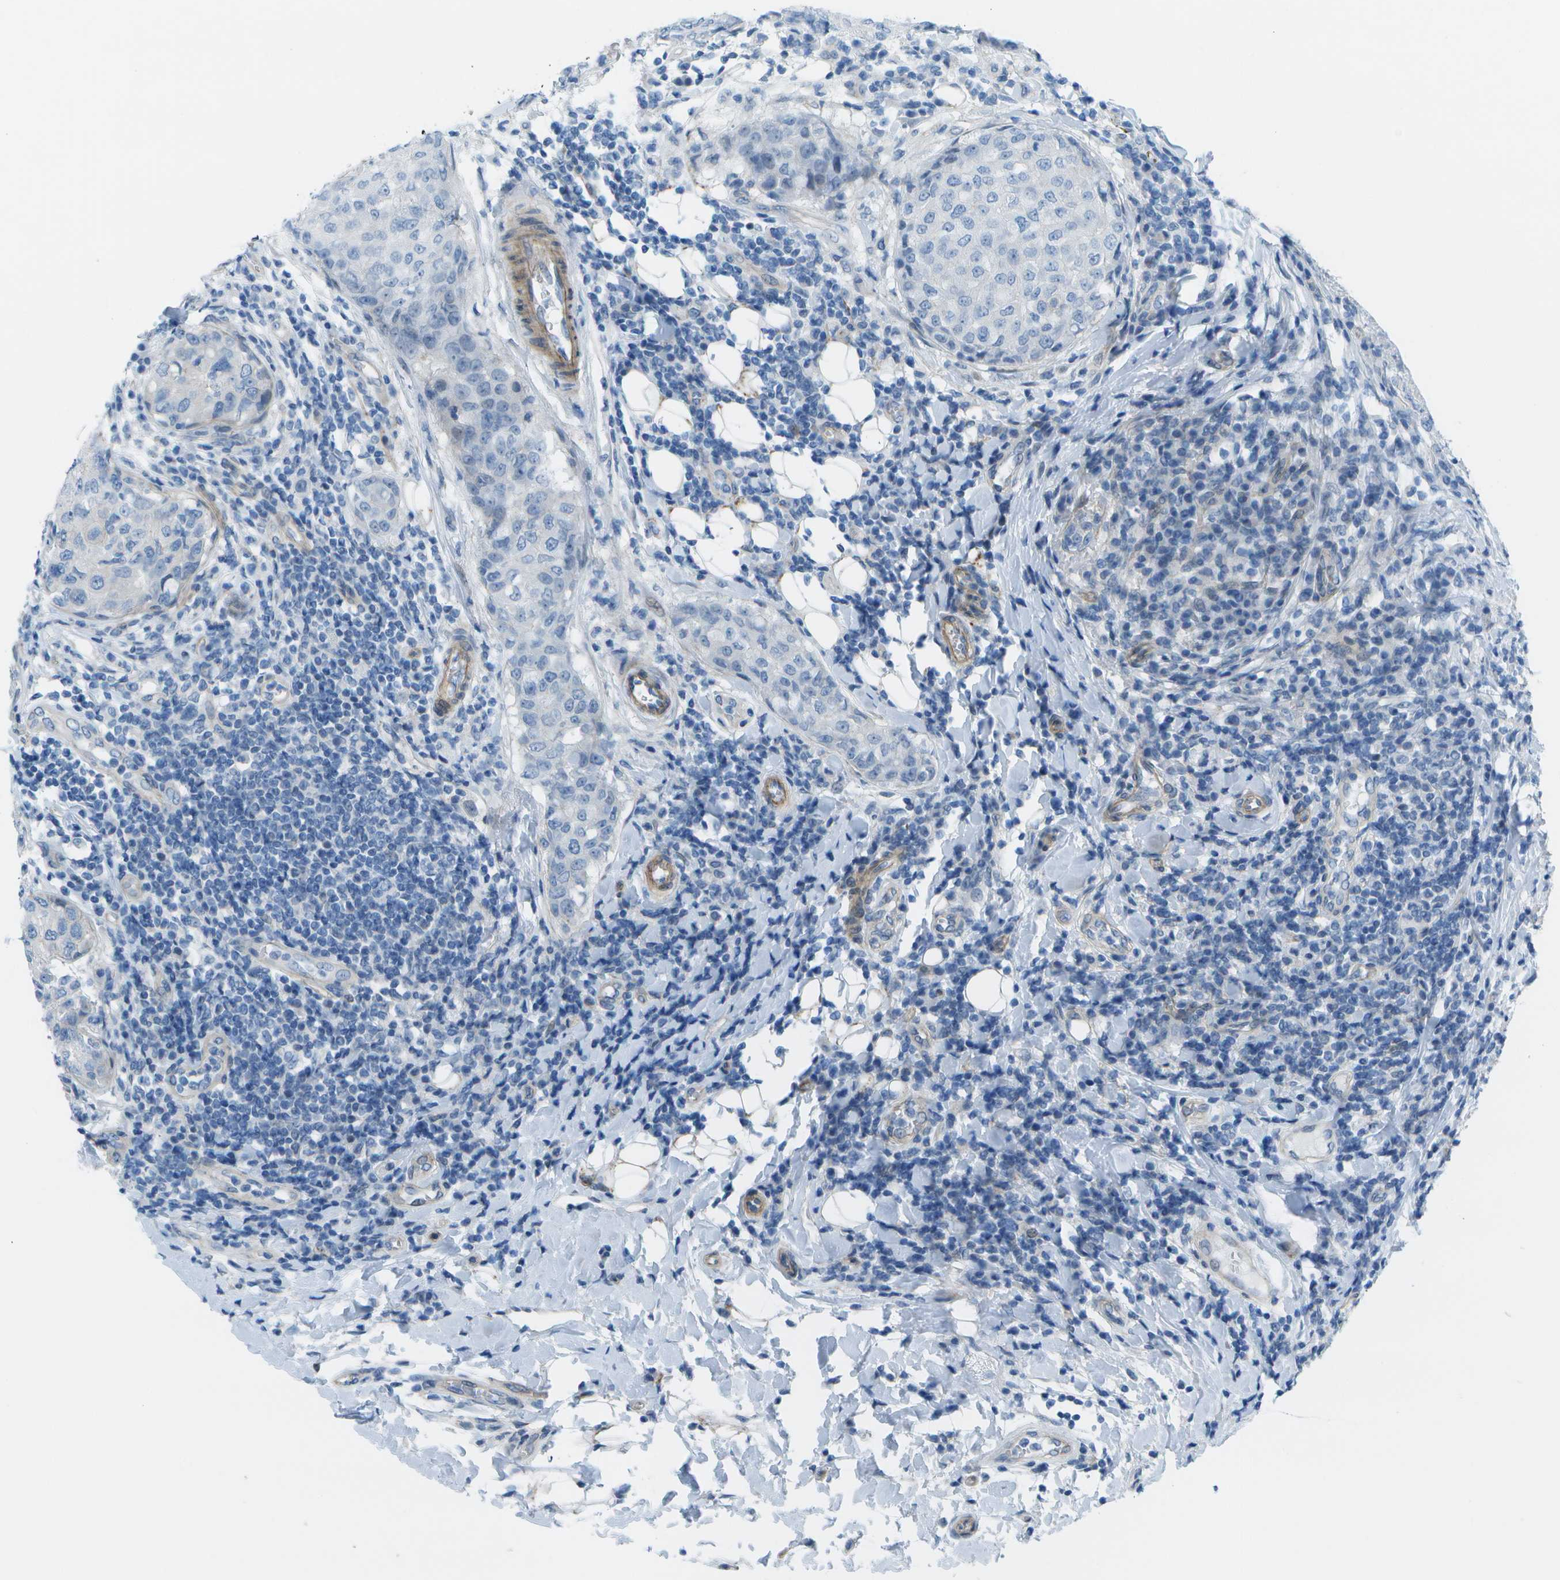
{"staining": {"intensity": "negative", "quantity": "none", "location": "none"}, "tissue": "breast cancer", "cell_type": "Tumor cells", "image_type": "cancer", "snomed": [{"axis": "morphology", "description": "Duct carcinoma"}, {"axis": "topography", "description": "Breast"}], "caption": "Image shows no protein positivity in tumor cells of breast cancer tissue.", "gene": "SORBS3", "patient": {"sex": "female", "age": 27}}